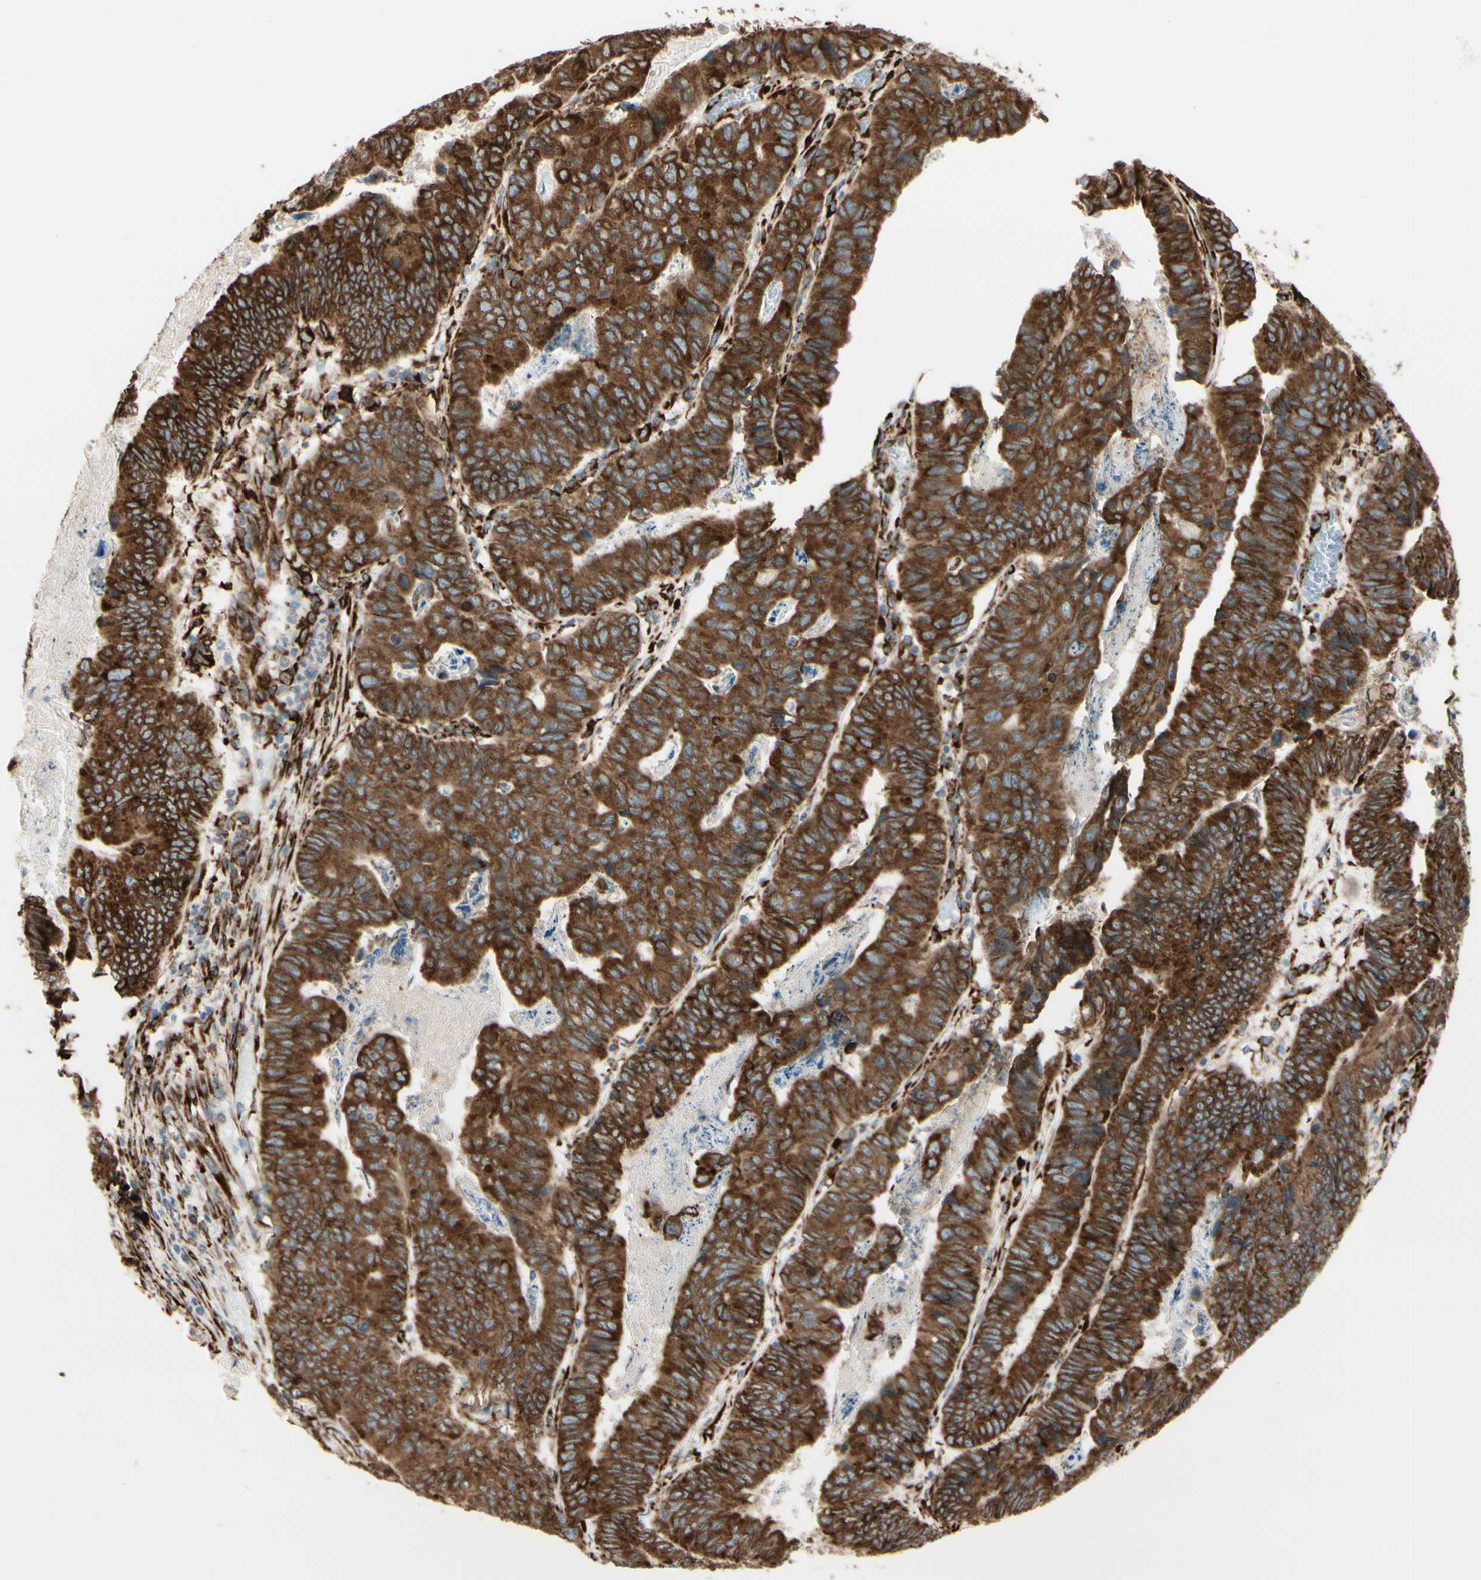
{"staining": {"intensity": "strong", "quantity": ">75%", "location": "cytoplasmic/membranous"}, "tissue": "stomach cancer", "cell_type": "Tumor cells", "image_type": "cancer", "snomed": [{"axis": "morphology", "description": "Adenocarcinoma, NOS"}, {"axis": "topography", "description": "Stomach, lower"}], "caption": "Approximately >75% of tumor cells in adenocarcinoma (stomach) demonstrate strong cytoplasmic/membranous protein positivity as visualized by brown immunohistochemical staining.", "gene": "RRBP1", "patient": {"sex": "male", "age": 77}}